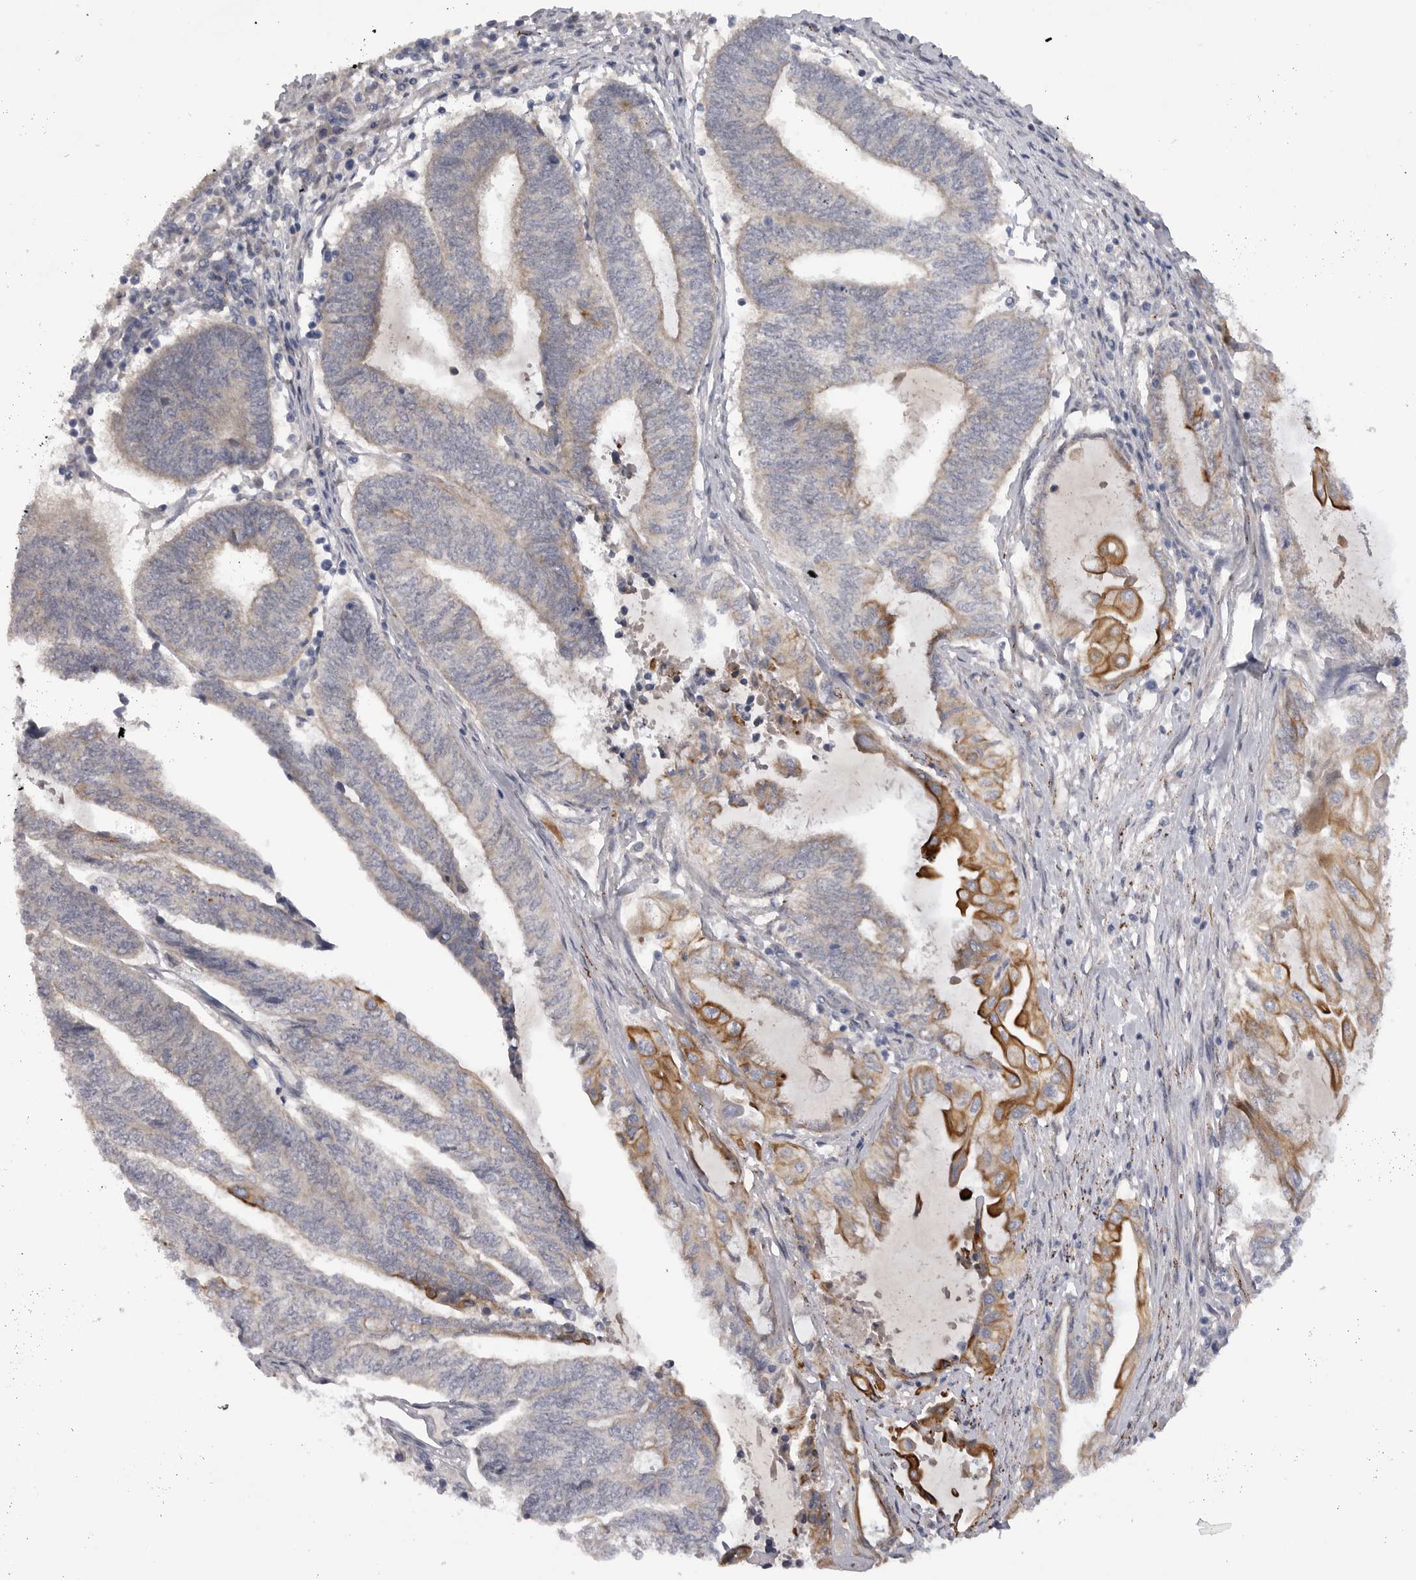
{"staining": {"intensity": "moderate", "quantity": "<25%", "location": "cytoplasmic/membranous"}, "tissue": "endometrial cancer", "cell_type": "Tumor cells", "image_type": "cancer", "snomed": [{"axis": "morphology", "description": "Adenocarcinoma, NOS"}, {"axis": "topography", "description": "Uterus"}, {"axis": "topography", "description": "Endometrium"}], "caption": "The micrograph demonstrates a brown stain indicating the presence of a protein in the cytoplasmic/membranous of tumor cells in endometrial cancer (adenocarcinoma).", "gene": "DHDDS", "patient": {"sex": "female", "age": 70}}